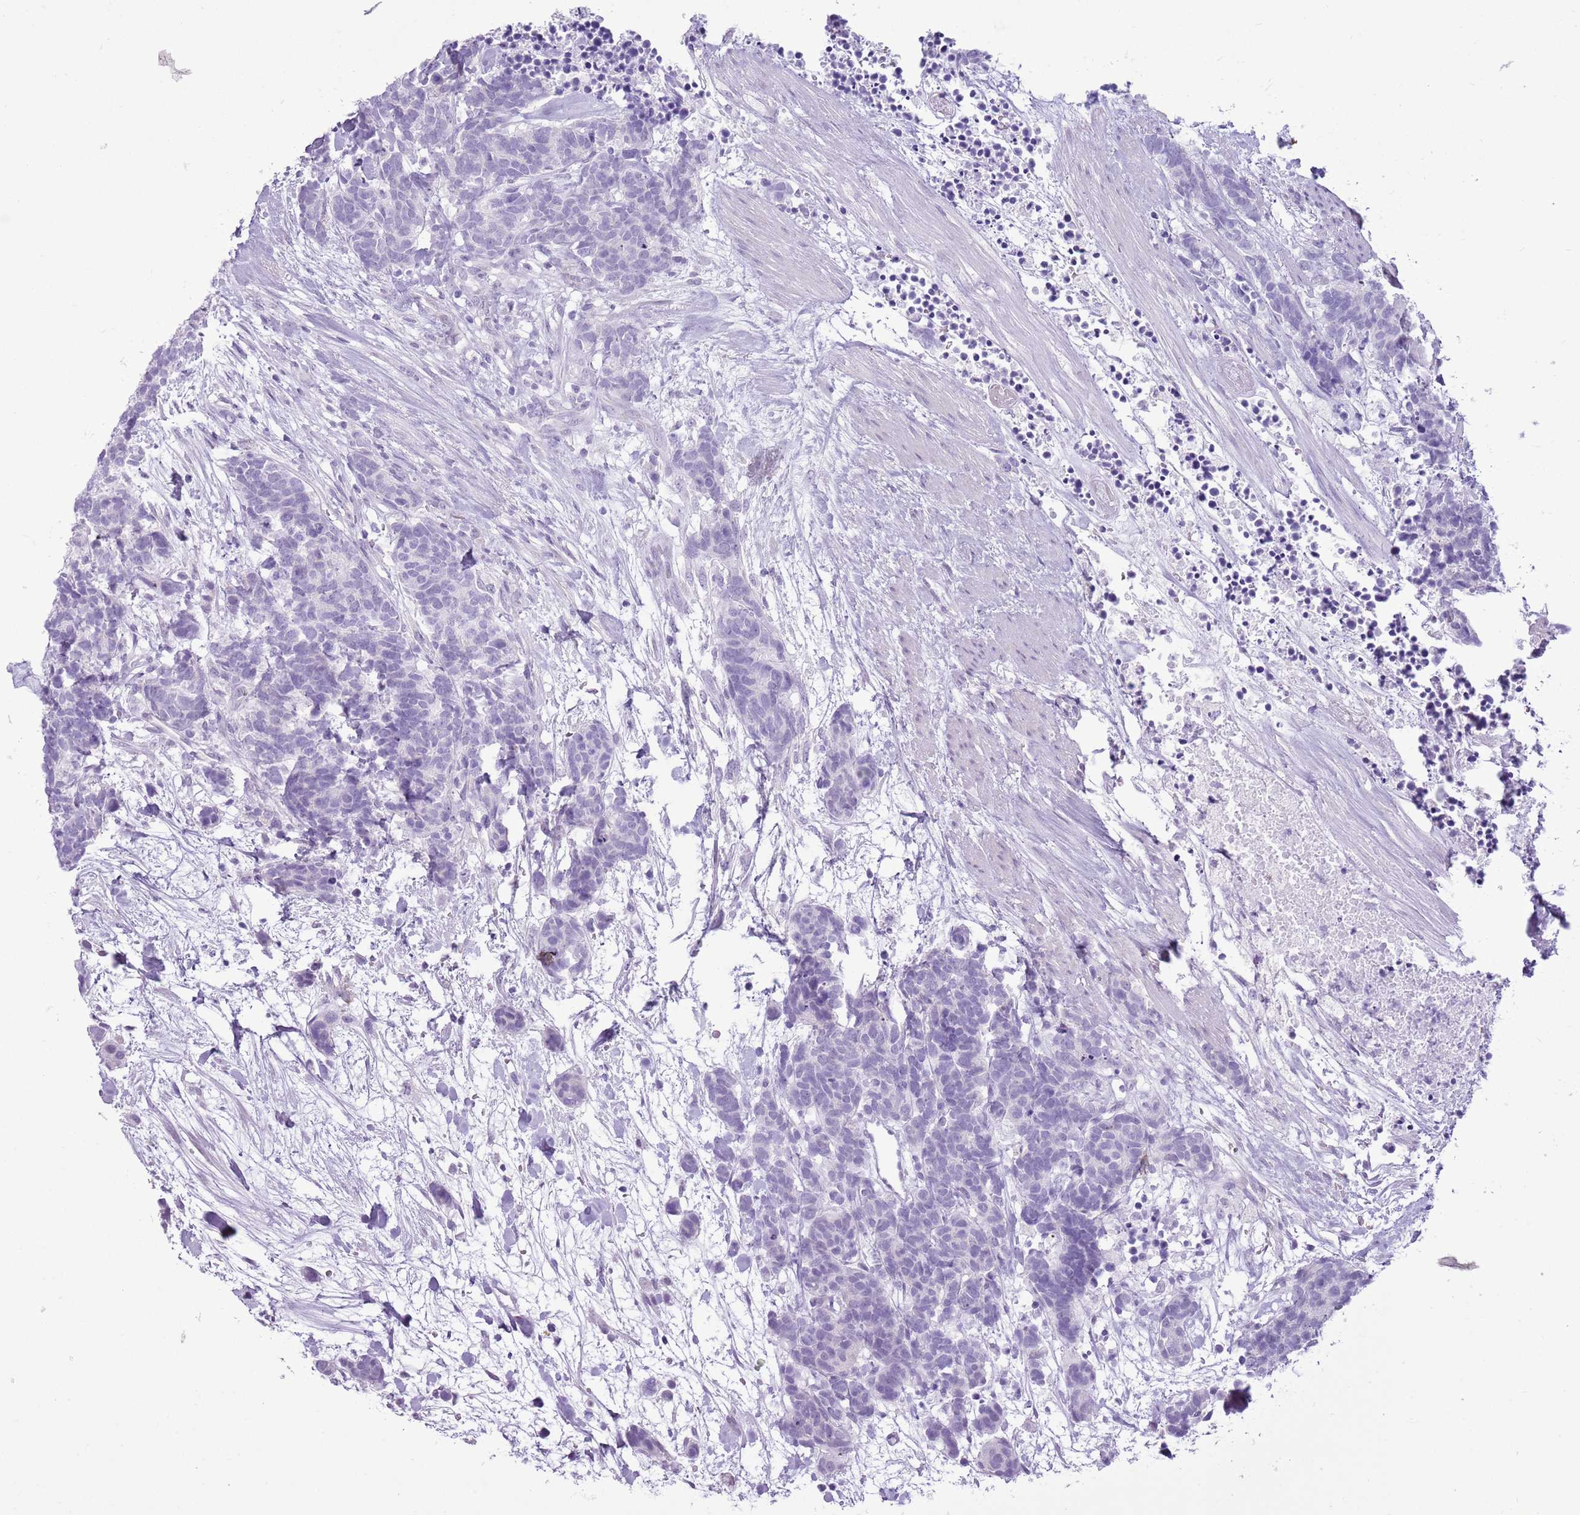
{"staining": {"intensity": "negative", "quantity": "none", "location": "none"}, "tissue": "carcinoid", "cell_type": "Tumor cells", "image_type": "cancer", "snomed": [{"axis": "morphology", "description": "Carcinoma, NOS"}, {"axis": "morphology", "description": "Carcinoid, malignant, NOS"}, {"axis": "topography", "description": "Prostate"}], "caption": "The micrograph shows no staining of tumor cells in carcinoid.", "gene": "RPL3L", "patient": {"sex": "male", "age": 57}}